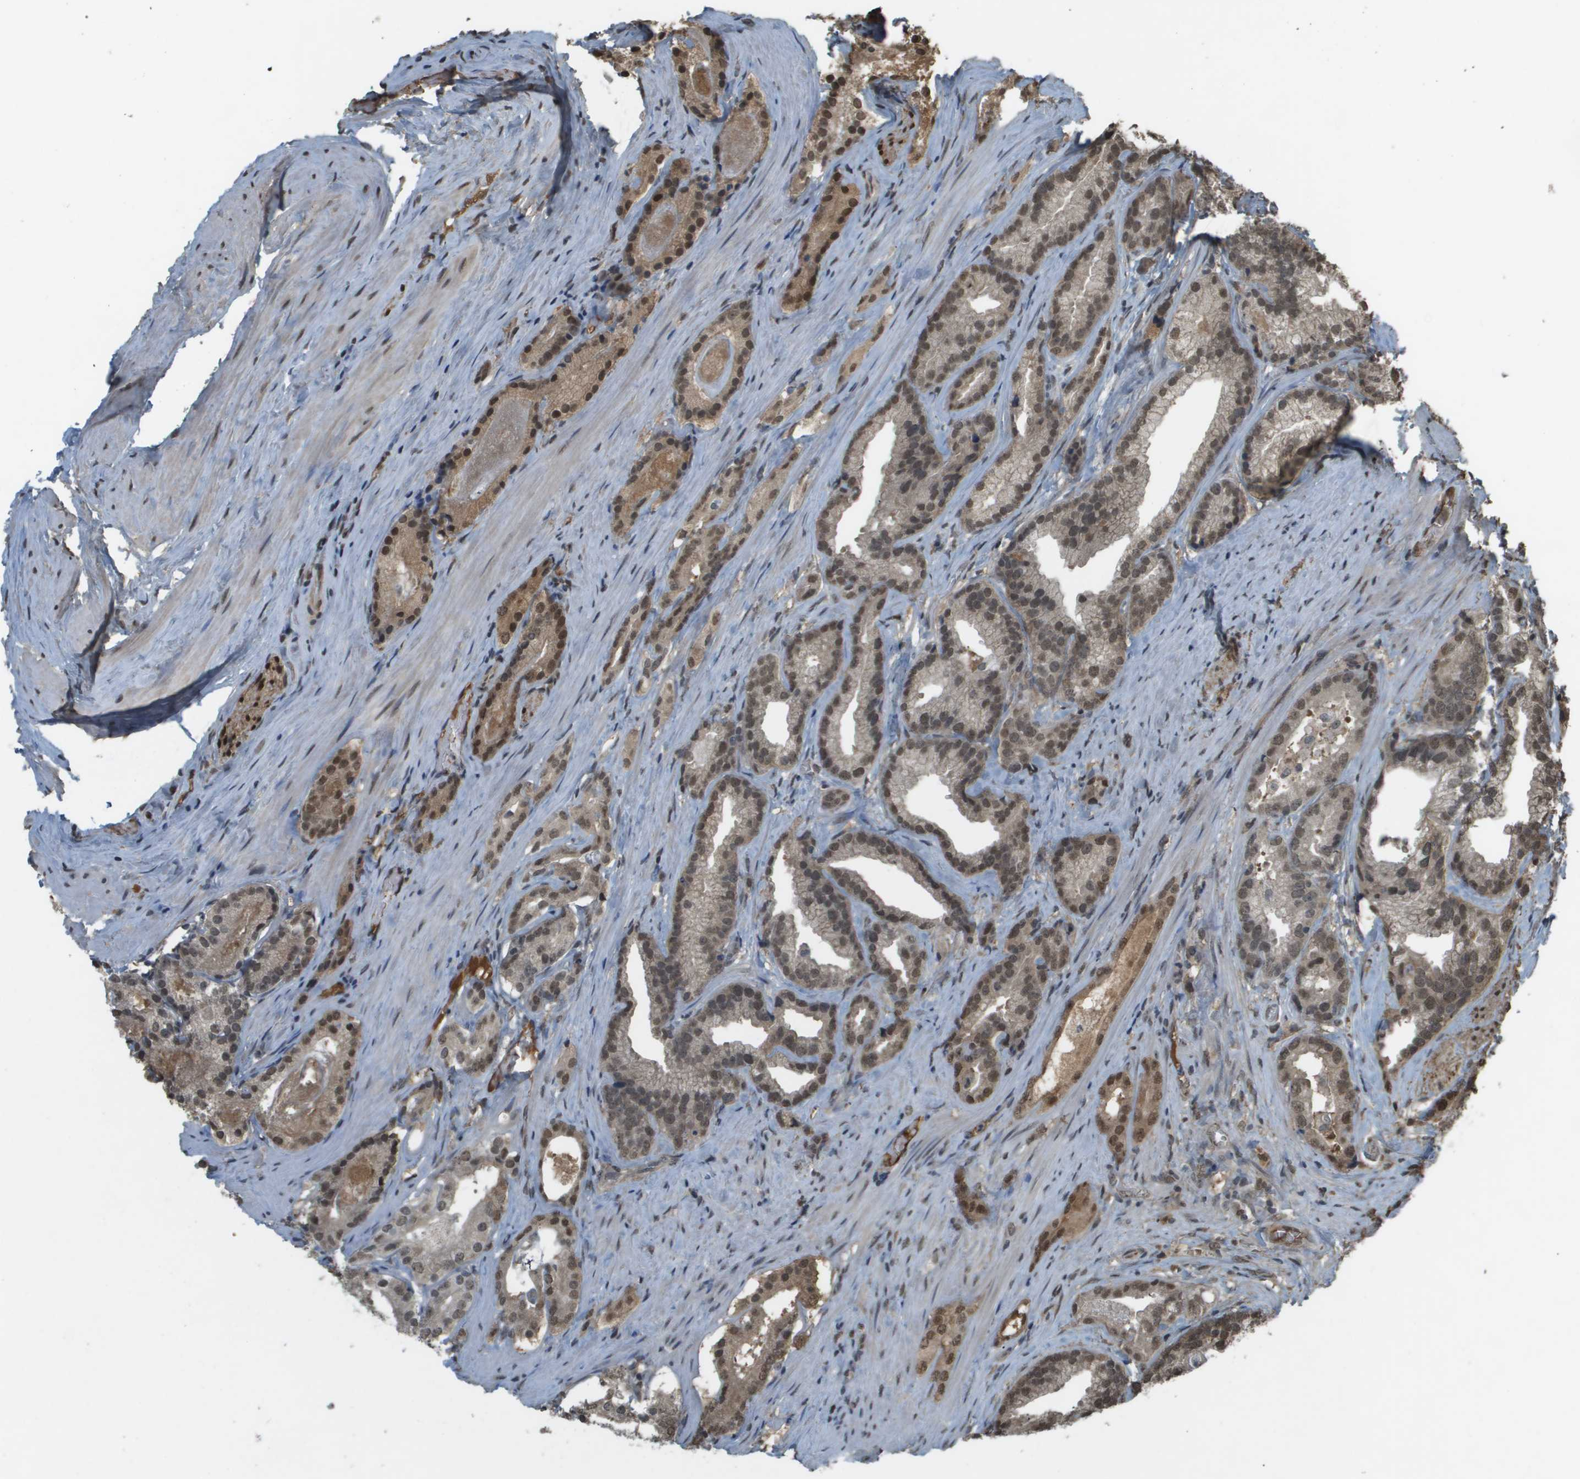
{"staining": {"intensity": "moderate", "quantity": "25%-75%", "location": "cytoplasmic/membranous,nuclear"}, "tissue": "prostate cancer", "cell_type": "Tumor cells", "image_type": "cancer", "snomed": [{"axis": "morphology", "description": "Adenocarcinoma, Low grade"}, {"axis": "topography", "description": "Prostate"}], "caption": "The immunohistochemical stain highlights moderate cytoplasmic/membranous and nuclear positivity in tumor cells of prostate cancer (adenocarcinoma (low-grade)) tissue.", "gene": "NDRG2", "patient": {"sex": "male", "age": 59}}